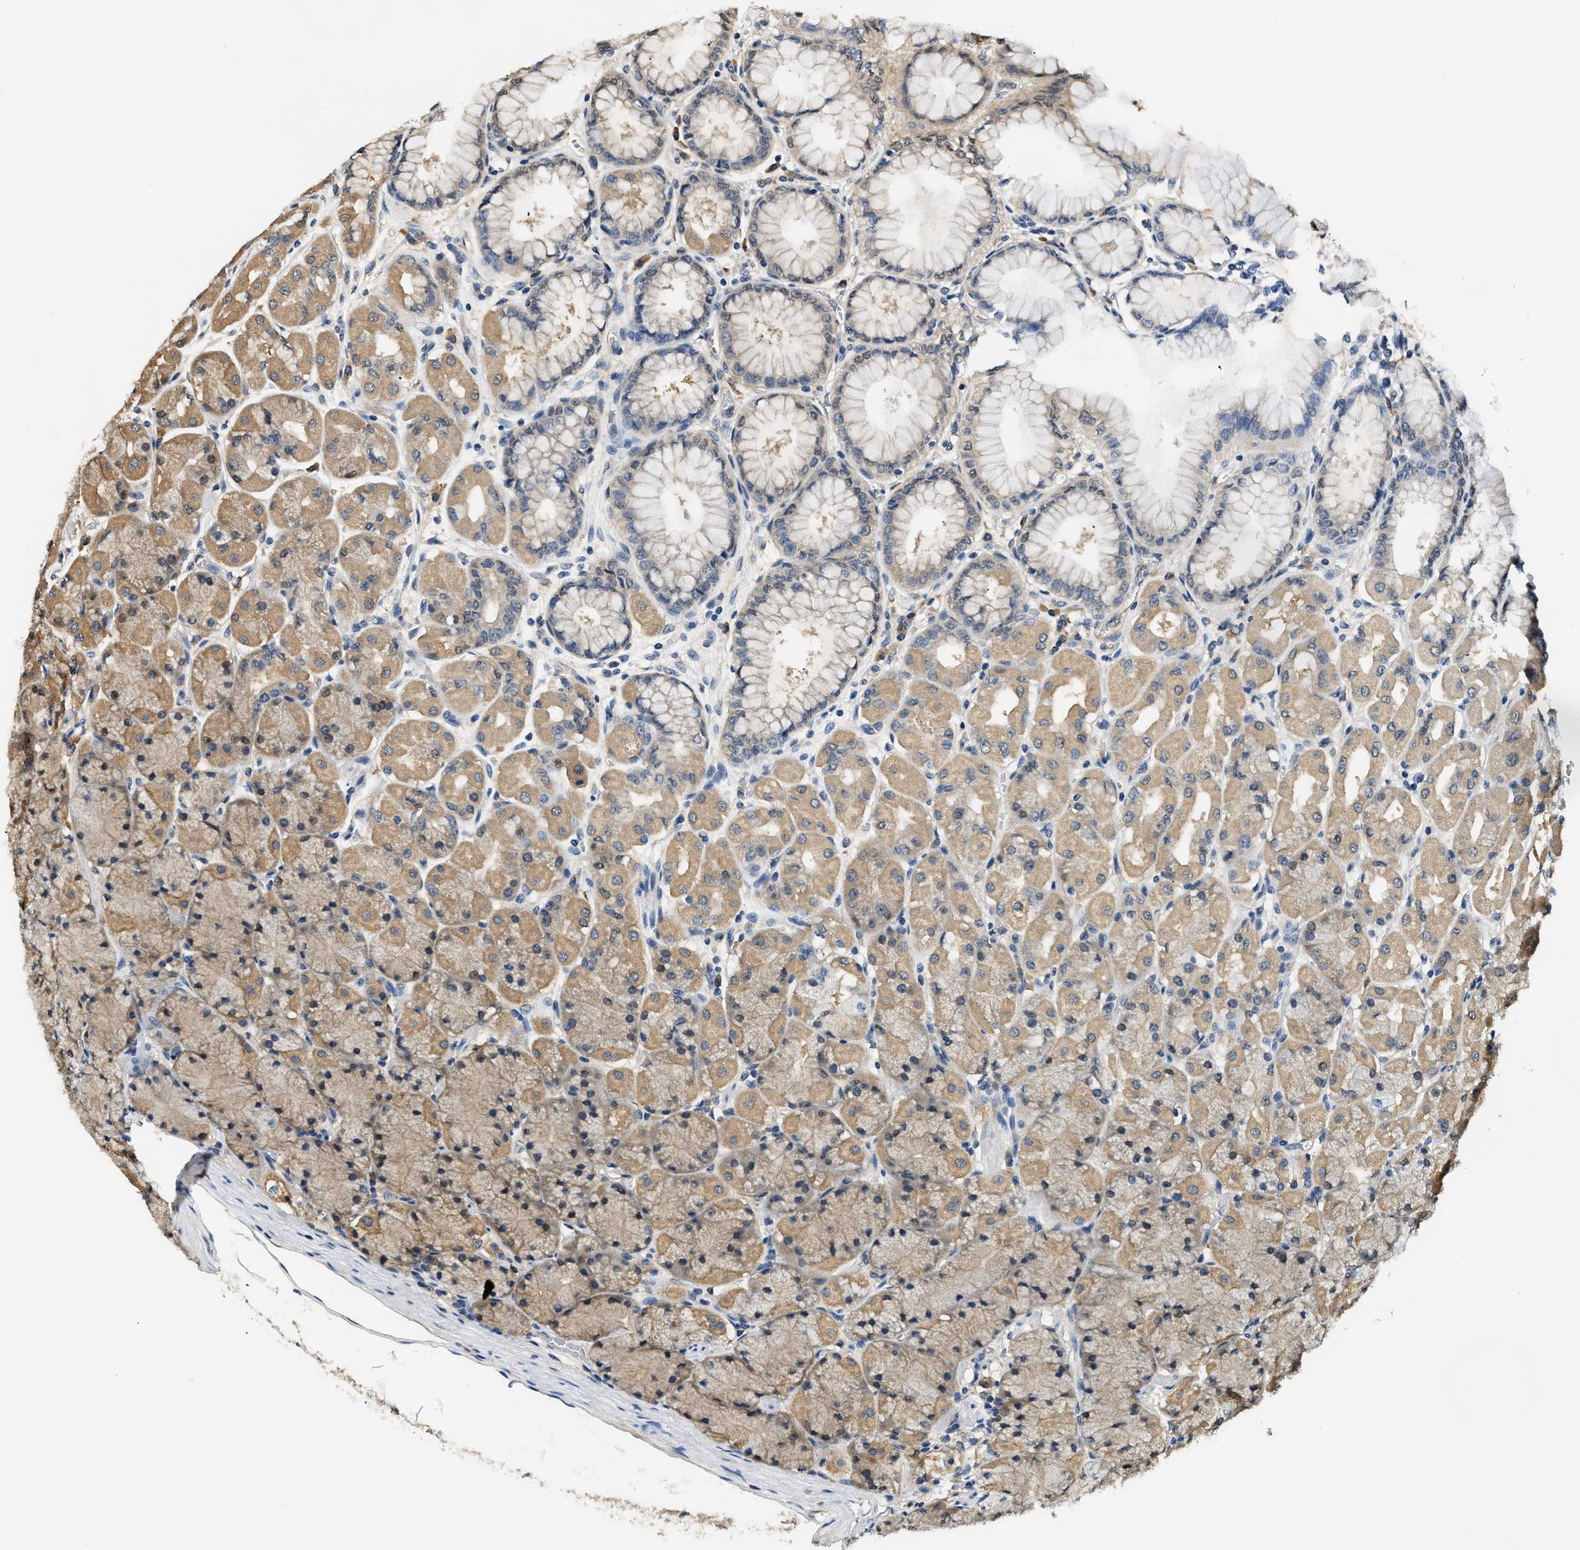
{"staining": {"intensity": "moderate", "quantity": "25%-75%", "location": "cytoplasmic/membranous"}, "tissue": "stomach", "cell_type": "Glandular cells", "image_type": "normal", "snomed": [{"axis": "morphology", "description": "Normal tissue, NOS"}, {"axis": "topography", "description": "Stomach, upper"}], "caption": "Protein expression analysis of benign human stomach reveals moderate cytoplasmic/membranous positivity in about 25%-75% of glandular cells.", "gene": "BCL7C", "patient": {"sex": "female", "age": 56}}